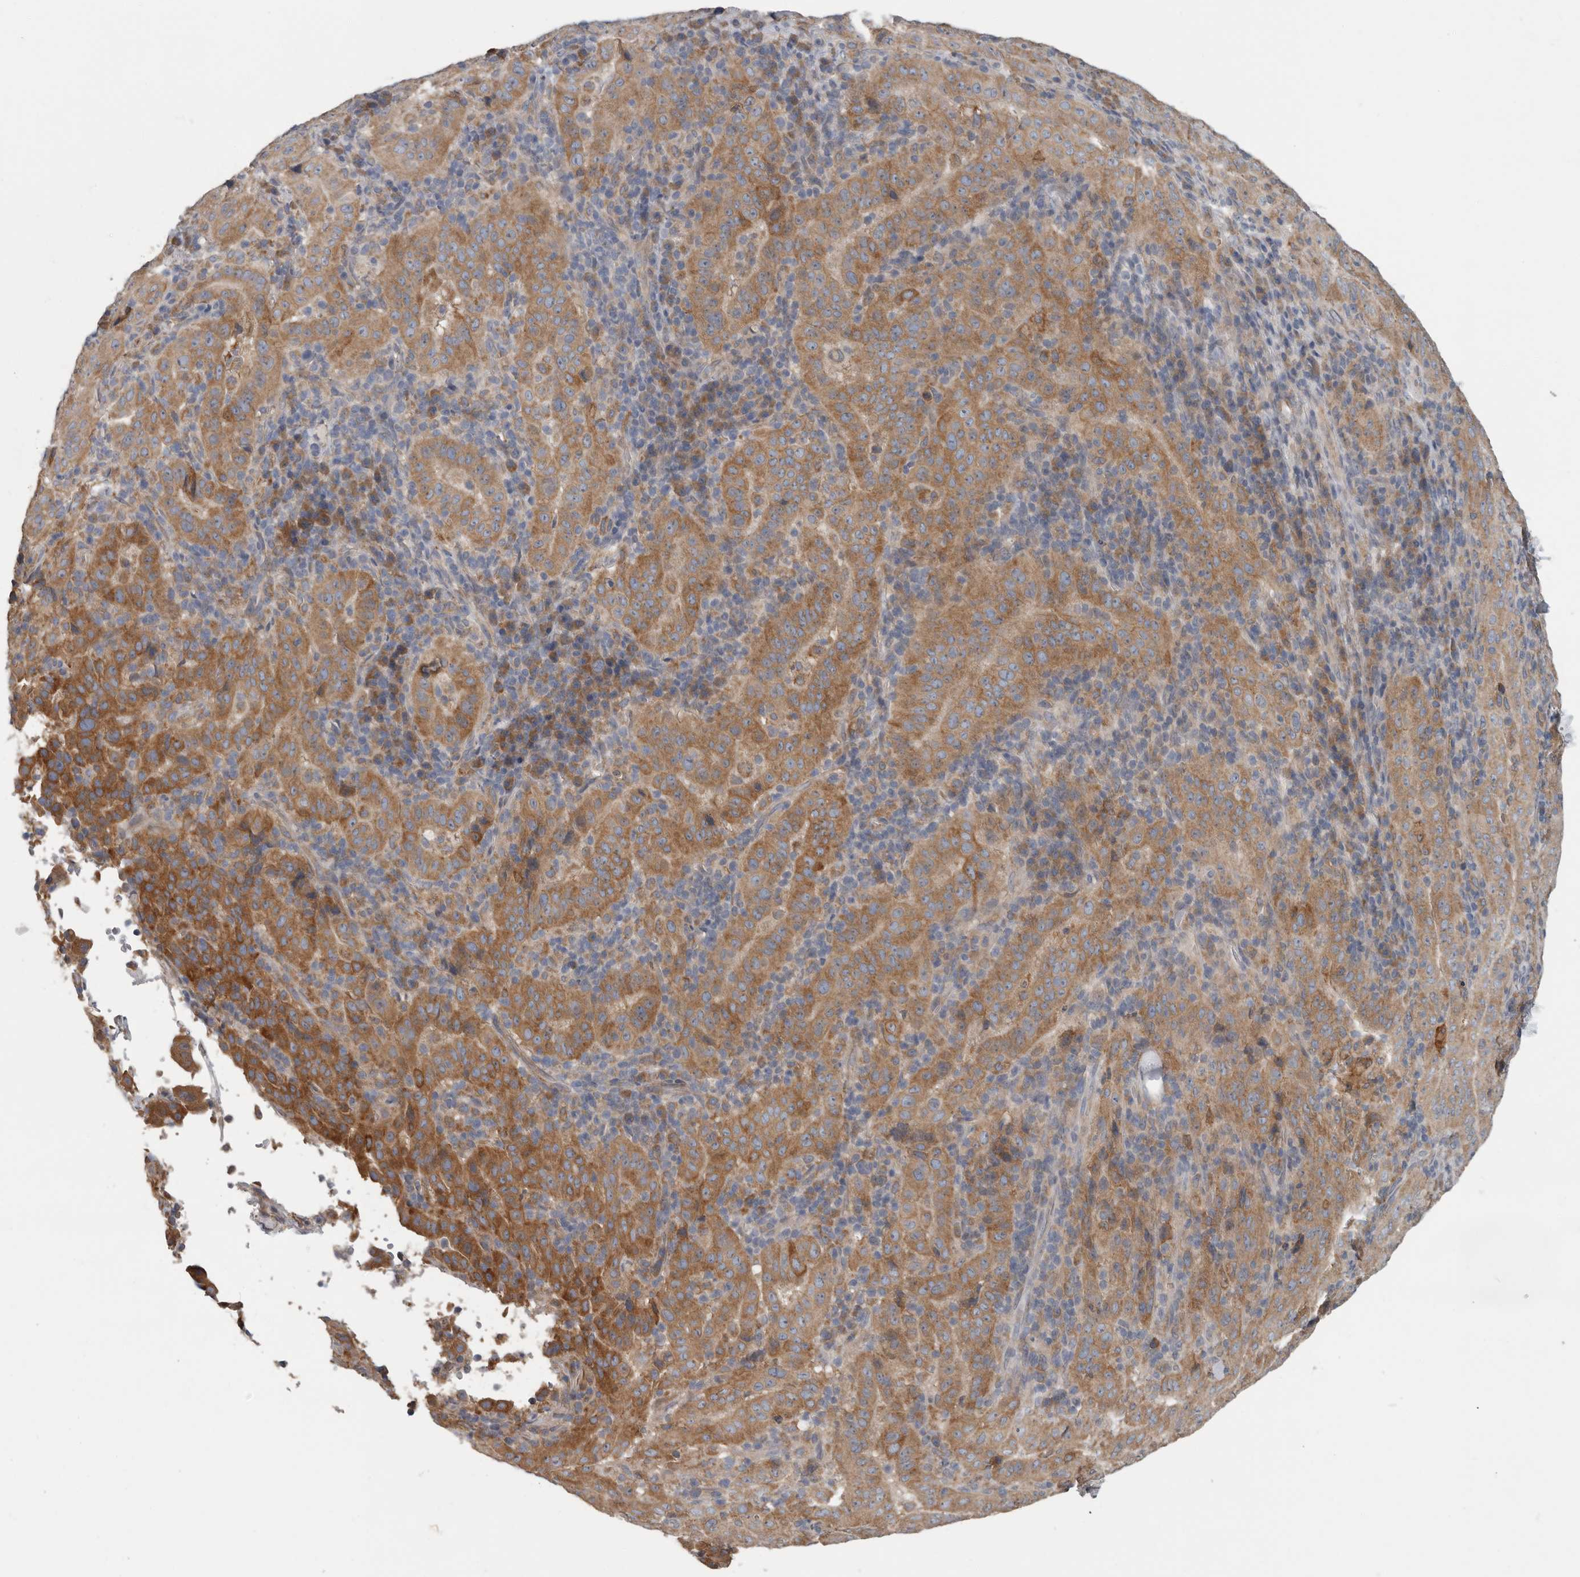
{"staining": {"intensity": "moderate", "quantity": ">75%", "location": "cytoplasmic/membranous"}, "tissue": "pancreatic cancer", "cell_type": "Tumor cells", "image_type": "cancer", "snomed": [{"axis": "morphology", "description": "Adenocarcinoma, NOS"}, {"axis": "topography", "description": "Pancreas"}], "caption": "Immunohistochemistry photomicrograph of human adenocarcinoma (pancreatic) stained for a protein (brown), which reveals medium levels of moderate cytoplasmic/membranous expression in approximately >75% of tumor cells.", "gene": "TMEM199", "patient": {"sex": "male", "age": 63}}